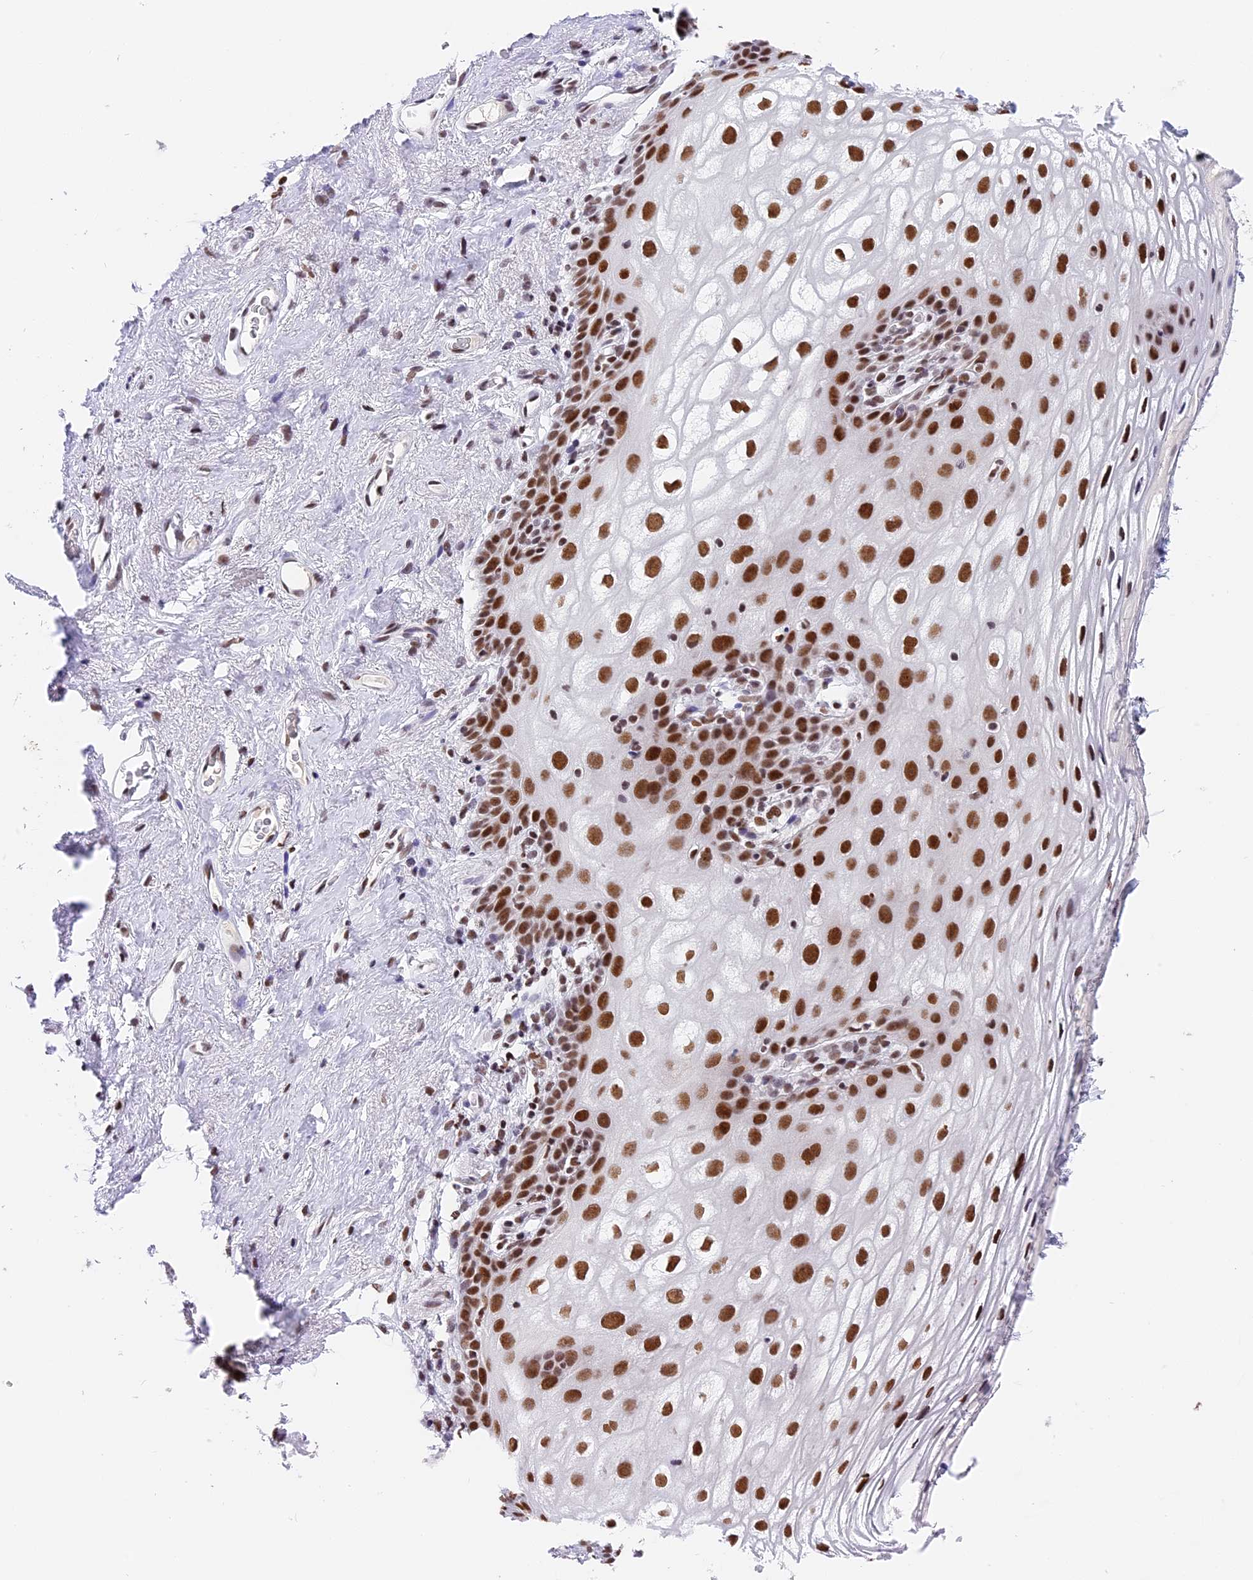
{"staining": {"intensity": "strong", "quantity": ">75%", "location": "nuclear"}, "tissue": "vagina", "cell_type": "Squamous epithelial cells", "image_type": "normal", "snomed": [{"axis": "morphology", "description": "Normal tissue, NOS"}, {"axis": "topography", "description": "Vagina"}, {"axis": "topography", "description": "Peripheral nerve tissue"}], "caption": "Normal vagina was stained to show a protein in brown. There is high levels of strong nuclear expression in approximately >75% of squamous epithelial cells.", "gene": "SBNO1", "patient": {"sex": "female", "age": 71}}